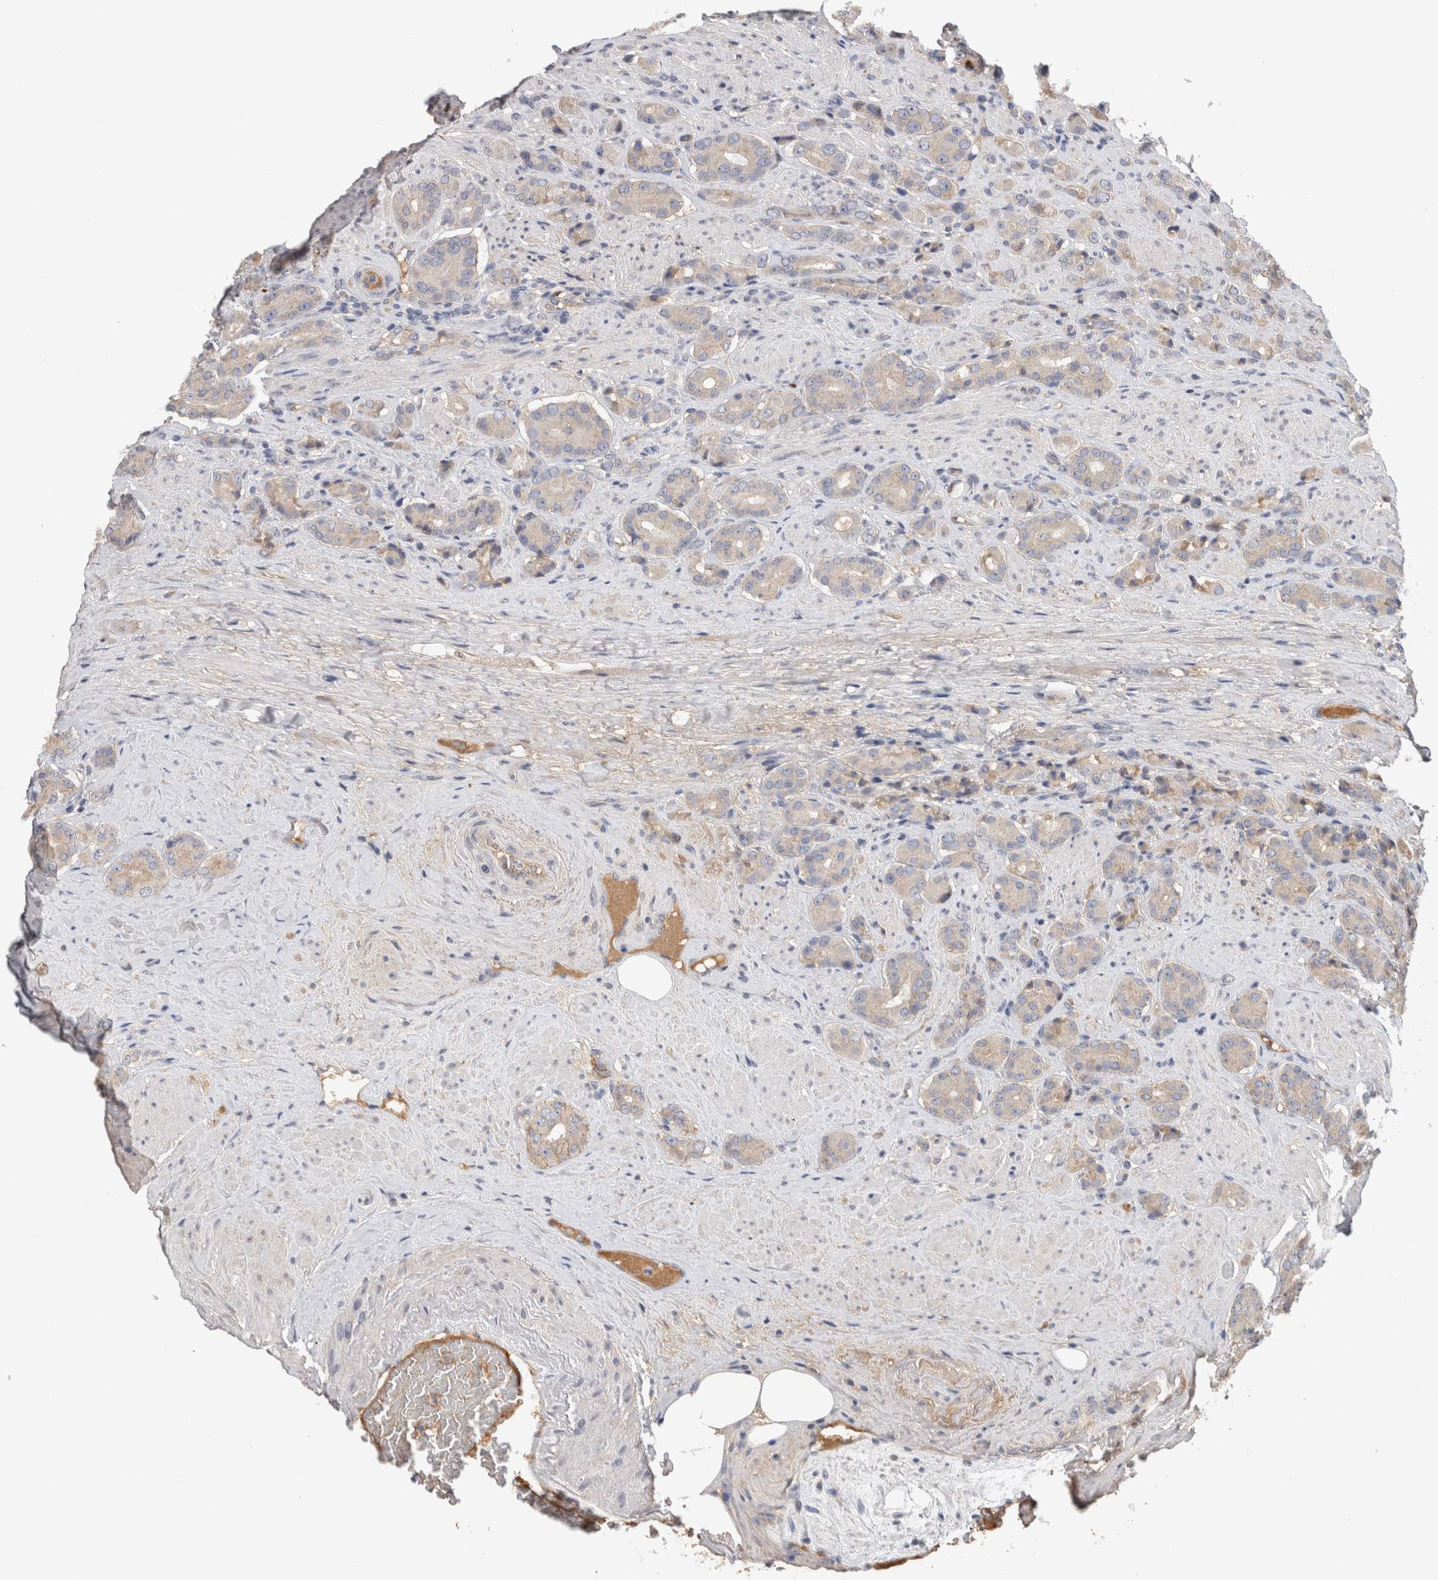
{"staining": {"intensity": "weak", "quantity": "<25%", "location": "cytoplasmic/membranous"}, "tissue": "prostate cancer", "cell_type": "Tumor cells", "image_type": "cancer", "snomed": [{"axis": "morphology", "description": "Adenocarcinoma, High grade"}, {"axis": "topography", "description": "Prostate"}], "caption": "High power microscopy micrograph of an immunohistochemistry (IHC) image of high-grade adenocarcinoma (prostate), revealing no significant staining in tumor cells.", "gene": "PPP3CC", "patient": {"sex": "male", "age": 71}}